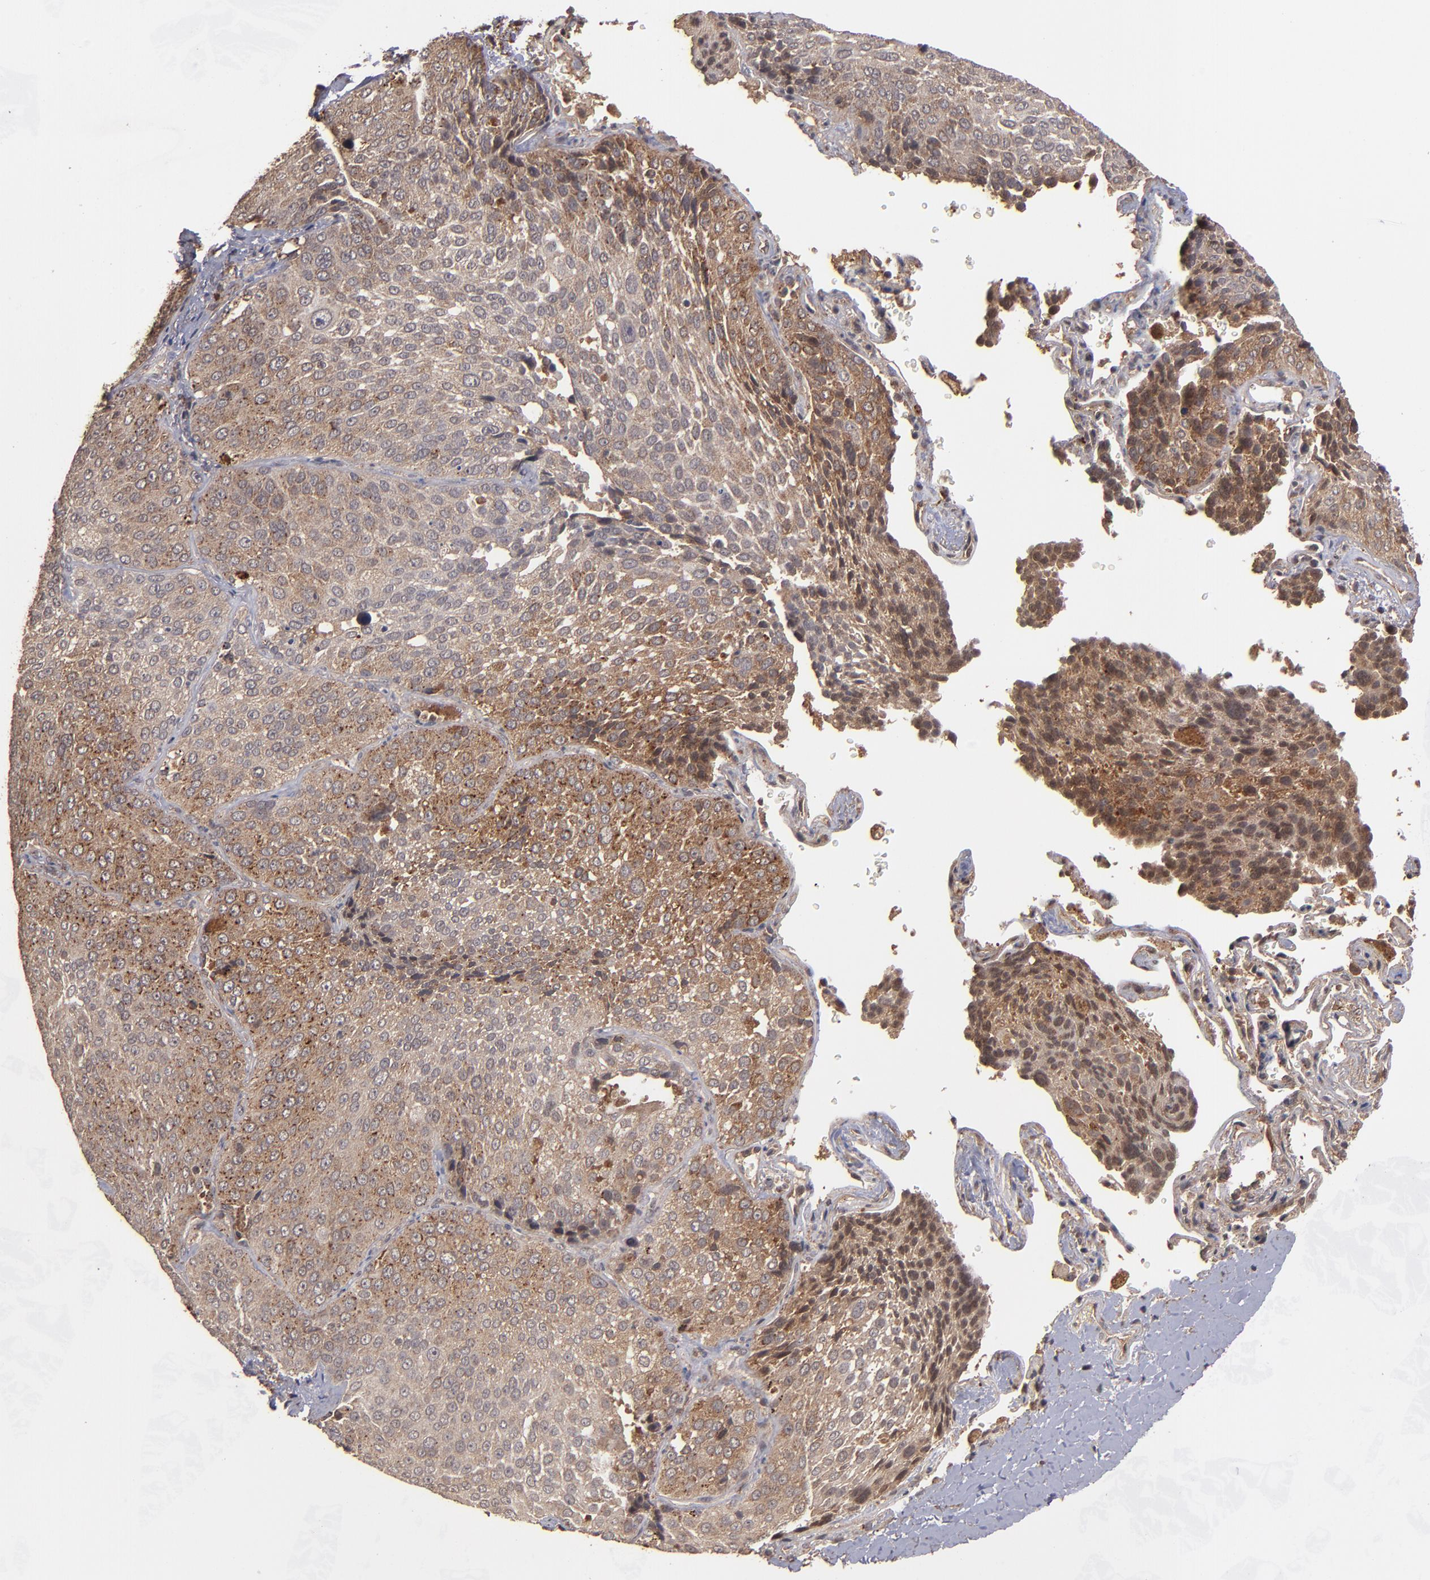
{"staining": {"intensity": "moderate", "quantity": ">75%", "location": "cytoplasmic/membranous"}, "tissue": "lung cancer", "cell_type": "Tumor cells", "image_type": "cancer", "snomed": [{"axis": "morphology", "description": "Squamous cell carcinoma, NOS"}, {"axis": "topography", "description": "Lung"}], "caption": "The immunohistochemical stain labels moderate cytoplasmic/membranous expression in tumor cells of lung squamous cell carcinoma tissue.", "gene": "TENM1", "patient": {"sex": "male", "age": 54}}